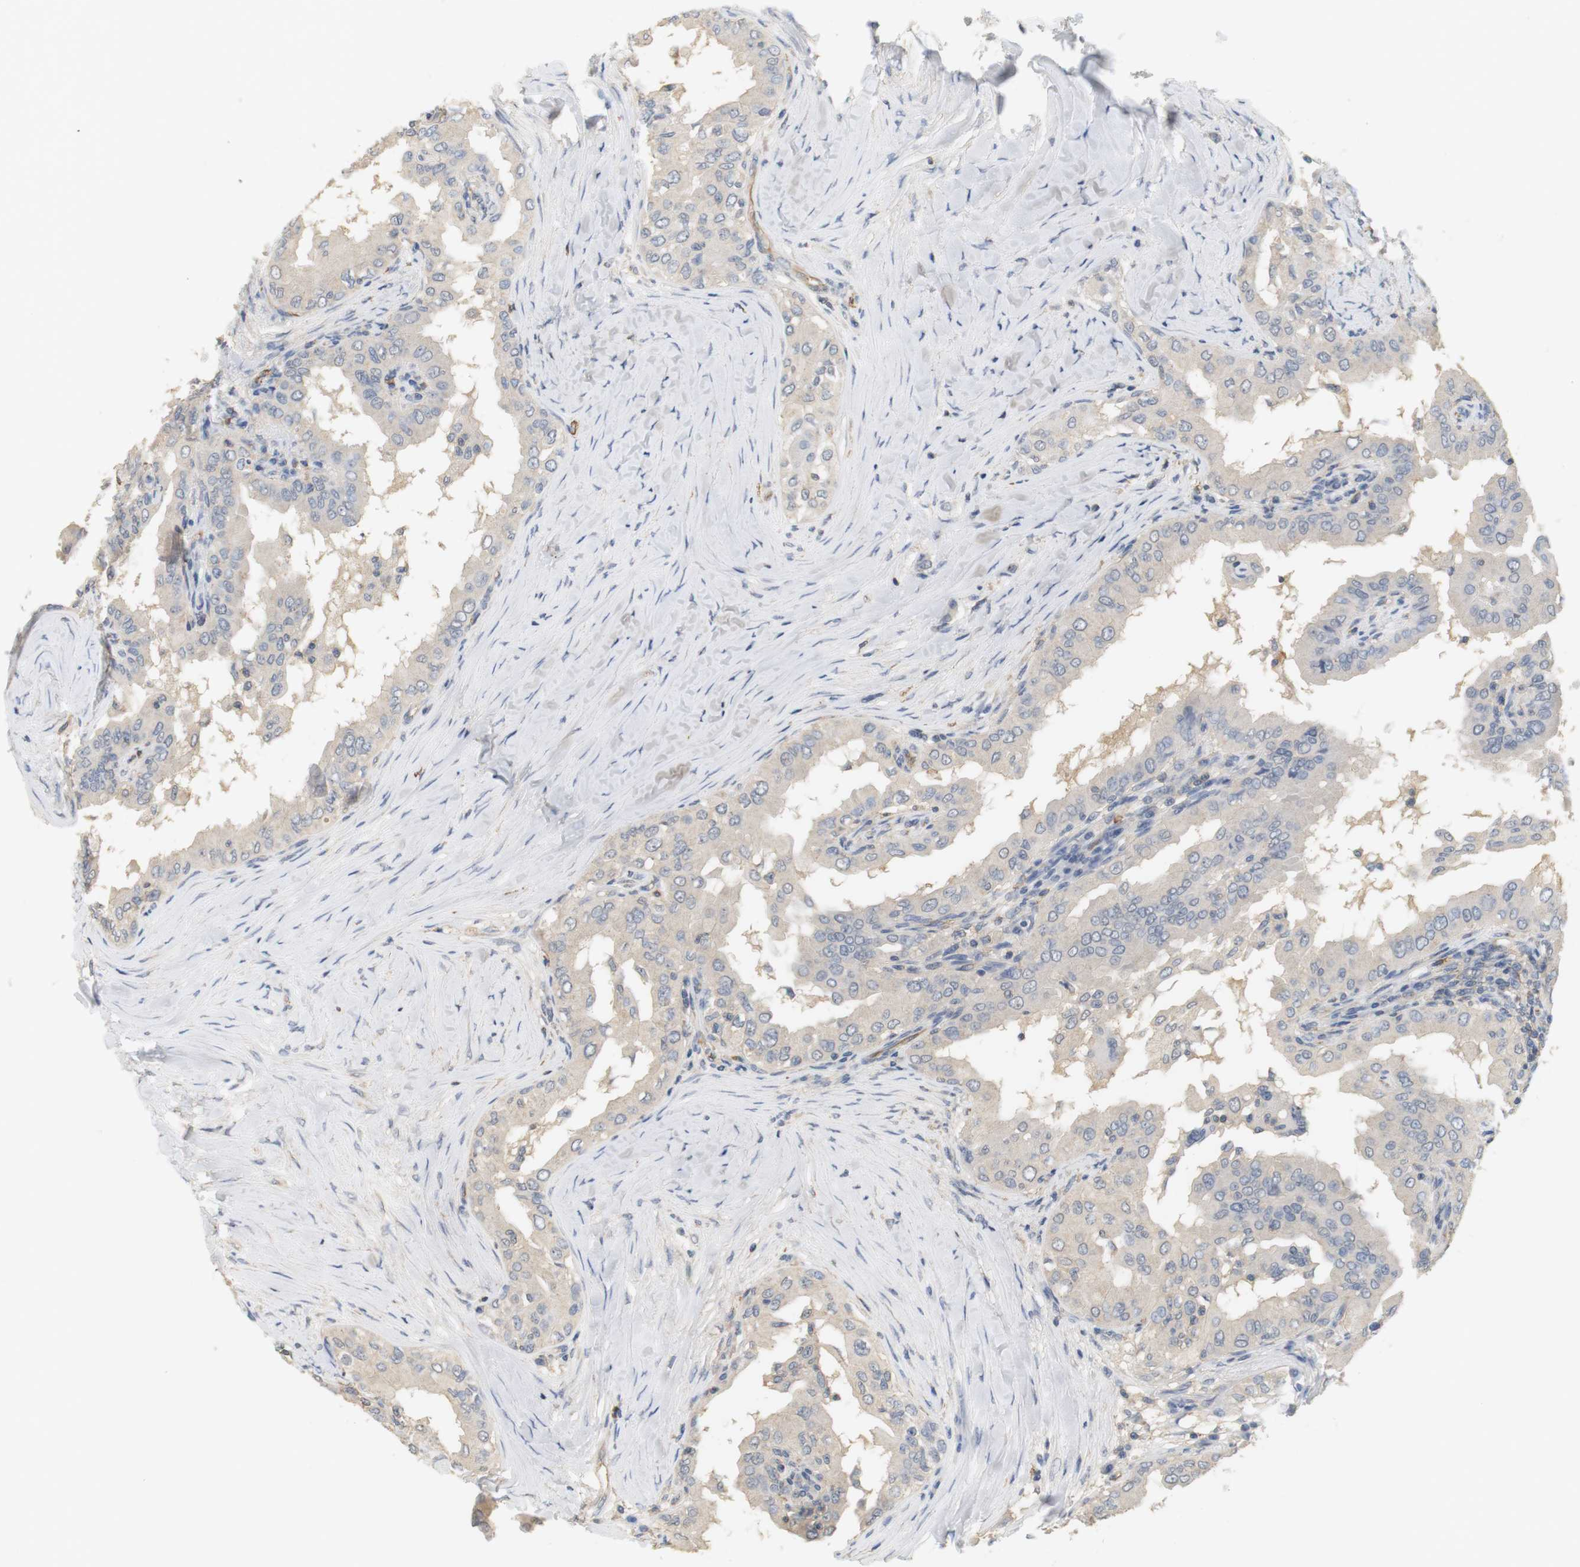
{"staining": {"intensity": "negative", "quantity": "none", "location": "none"}, "tissue": "thyroid cancer", "cell_type": "Tumor cells", "image_type": "cancer", "snomed": [{"axis": "morphology", "description": "Papillary adenocarcinoma, NOS"}, {"axis": "topography", "description": "Thyroid gland"}], "caption": "An image of human thyroid cancer (papillary adenocarcinoma) is negative for staining in tumor cells. (Brightfield microscopy of DAB immunohistochemistry (IHC) at high magnification).", "gene": "OSR1", "patient": {"sex": "male", "age": 33}}